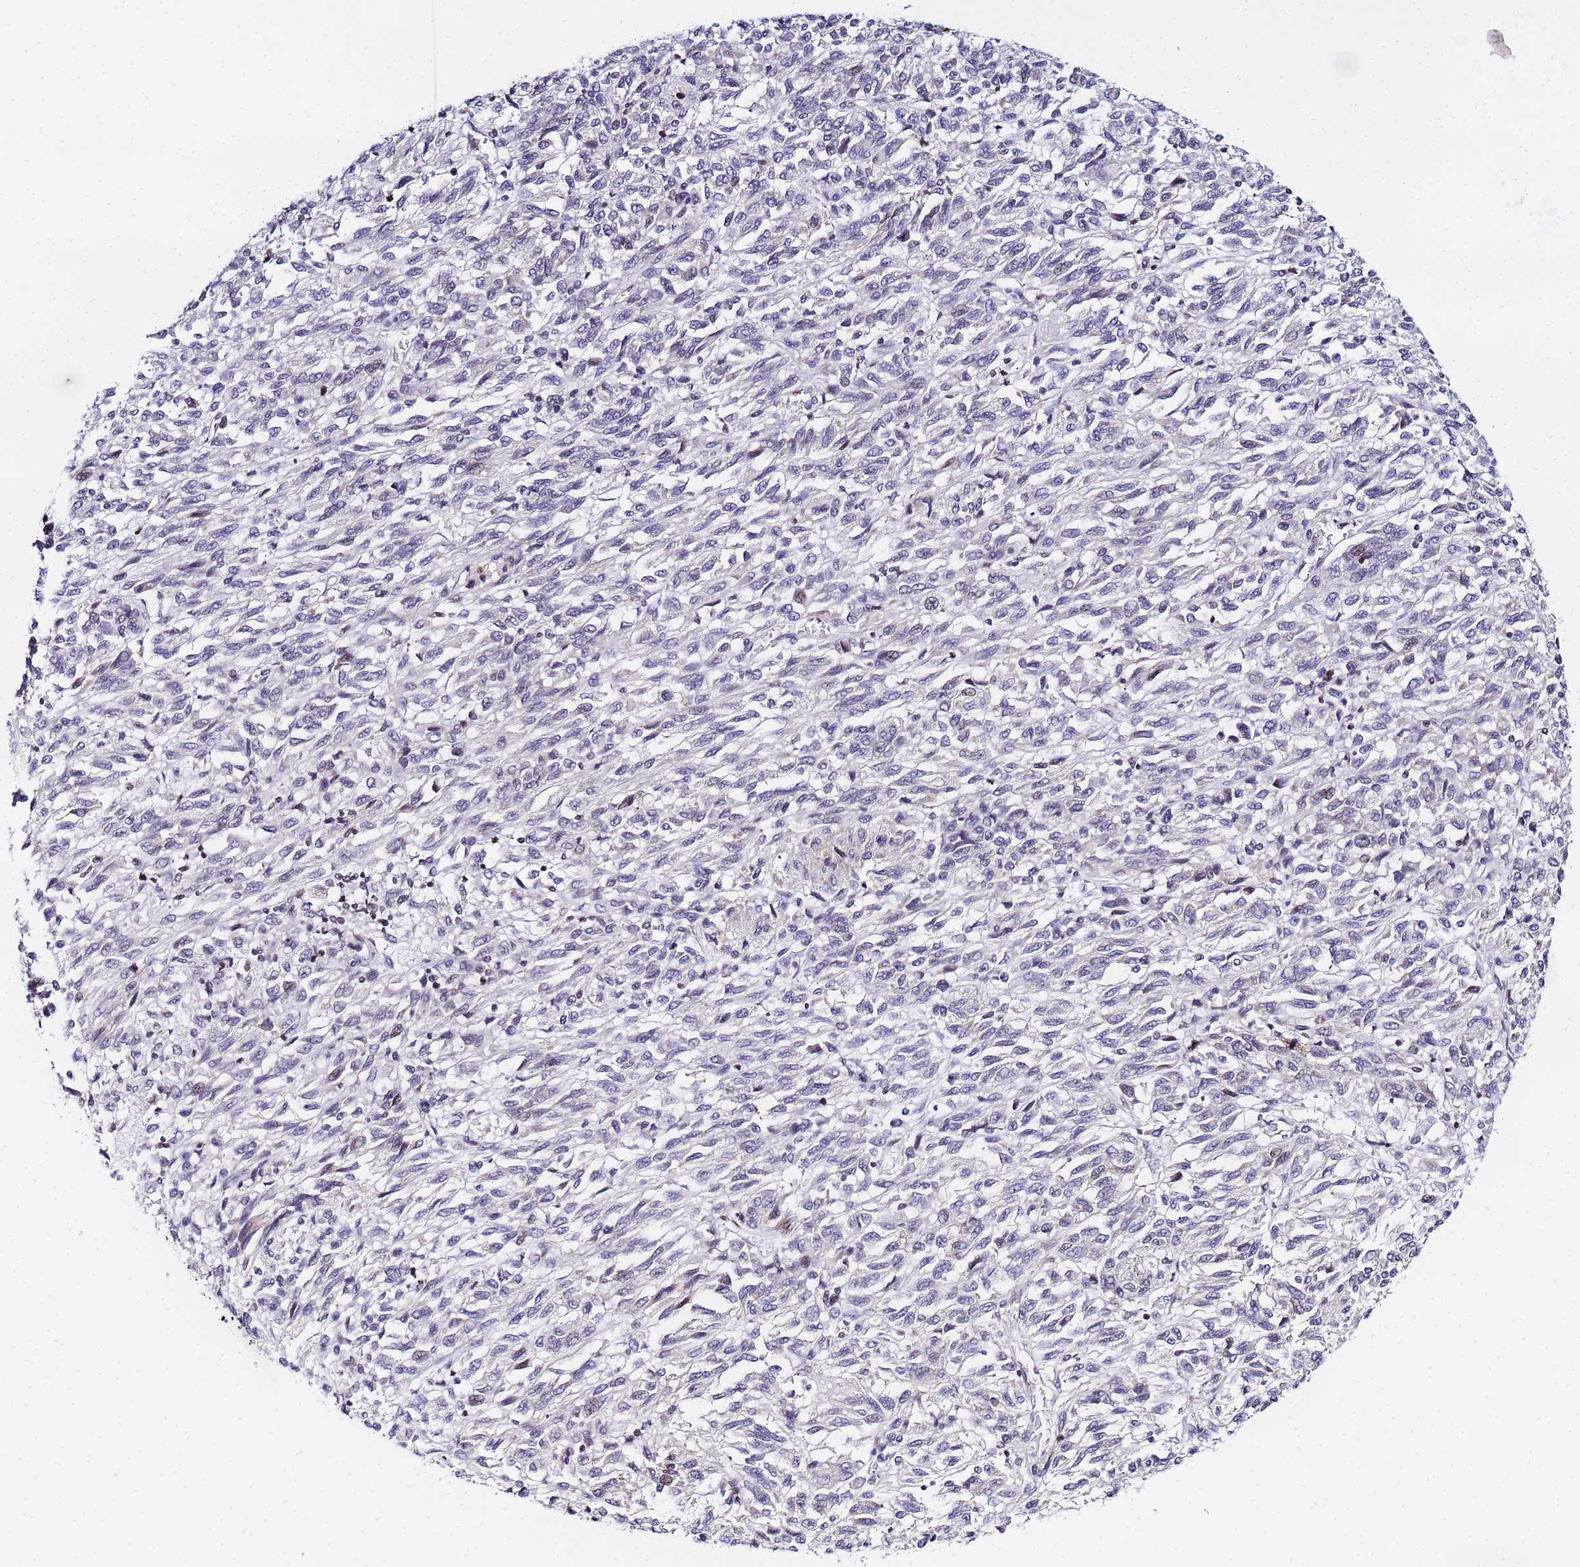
{"staining": {"intensity": "negative", "quantity": "none", "location": "none"}, "tissue": "melanoma", "cell_type": "Tumor cells", "image_type": "cancer", "snomed": [{"axis": "morphology", "description": "Malignant melanoma, Metastatic site"}, {"axis": "topography", "description": "Lung"}], "caption": "Malignant melanoma (metastatic site) was stained to show a protein in brown. There is no significant staining in tumor cells.", "gene": "CKMT1A", "patient": {"sex": "male", "age": 64}}